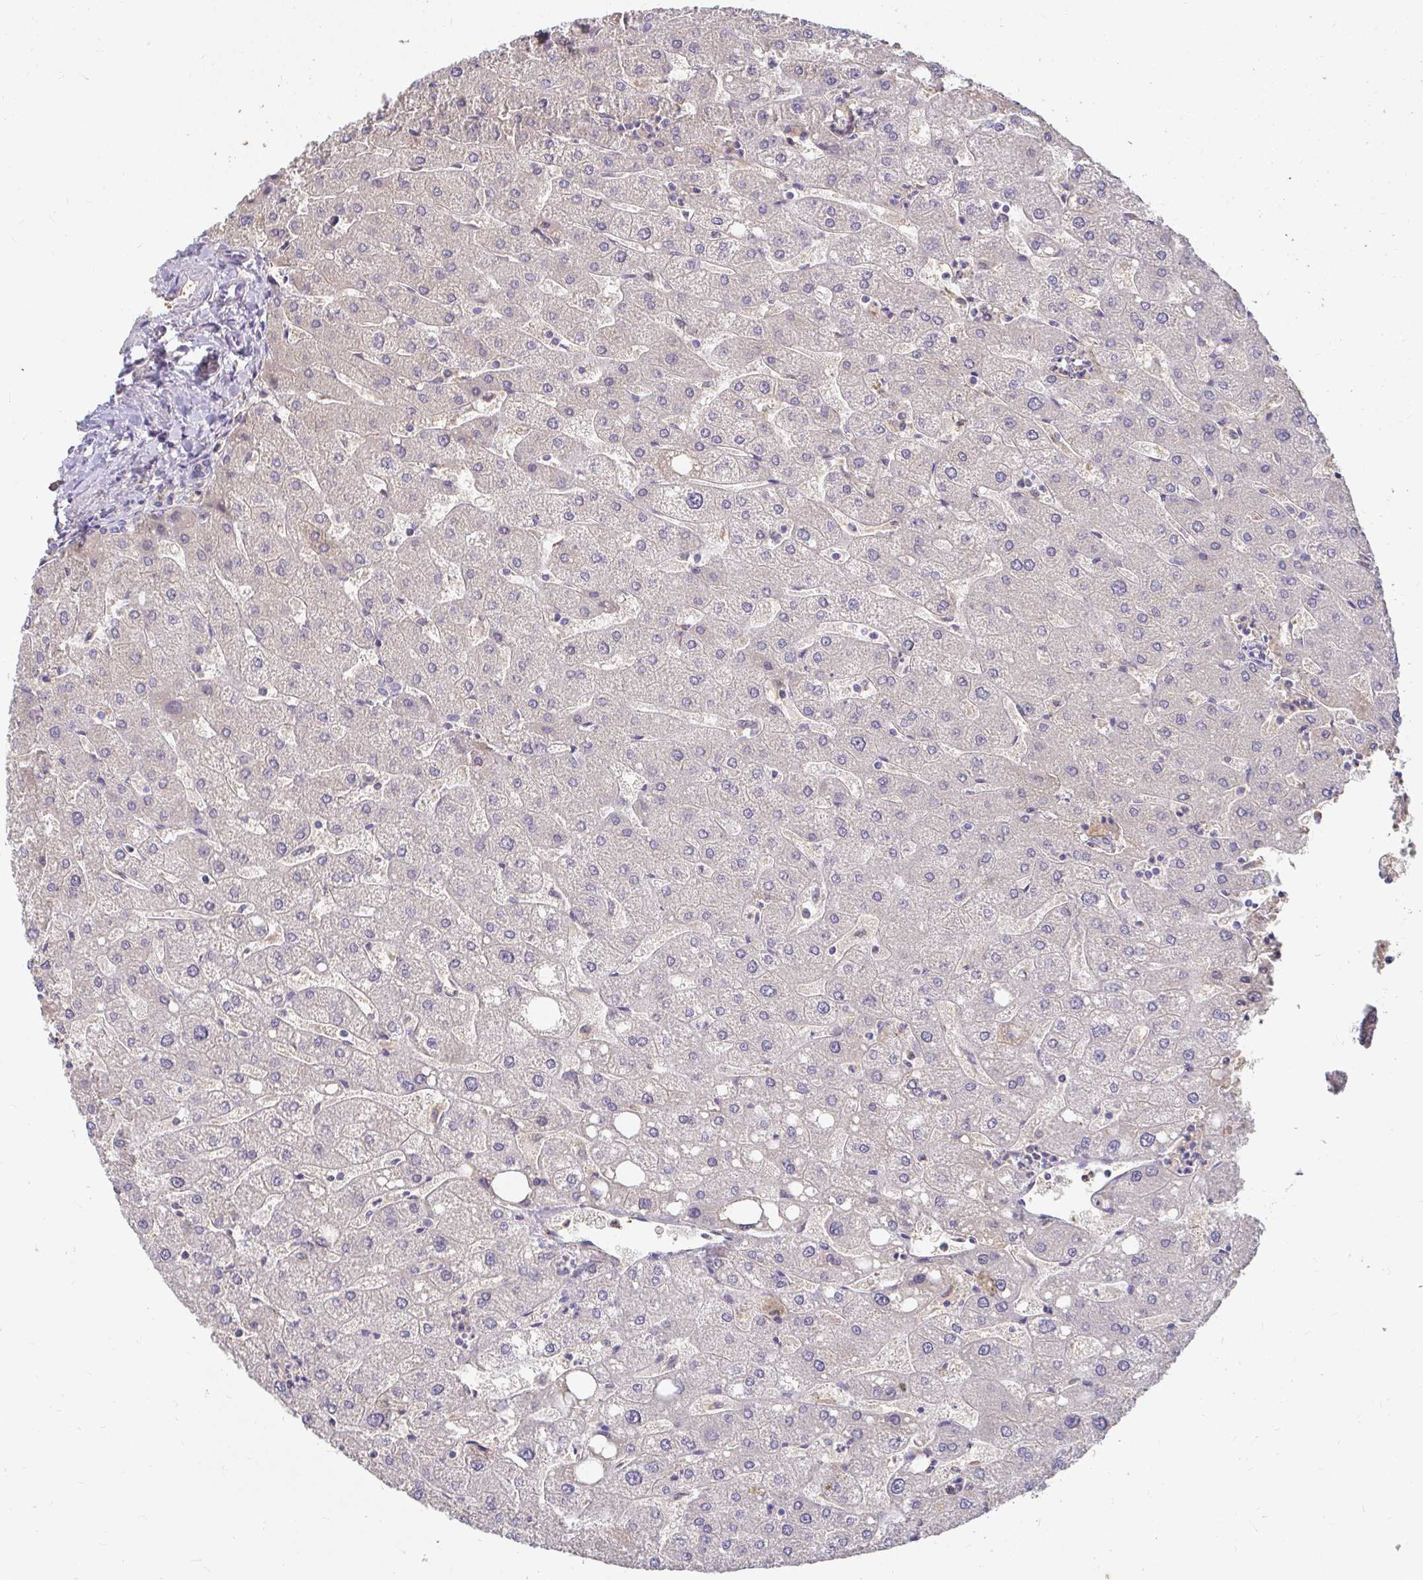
{"staining": {"intensity": "negative", "quantity": "none", "location": "none"}, "tissue": "liver", "cell_type": "Cholangiocytes", "image_type": "normal", "snomed": [{"axis": "morphology", "description": "Normal tissue, NOS"}, {"axis": "topography", "description": "Liver"}], "caption": "IHC histopathology image of normal human liver stained for a protein (brown), which displays no staining in cholangiocytes.", "gene": "LOXL4", "patient": {"sex": "male", "age": 67}}